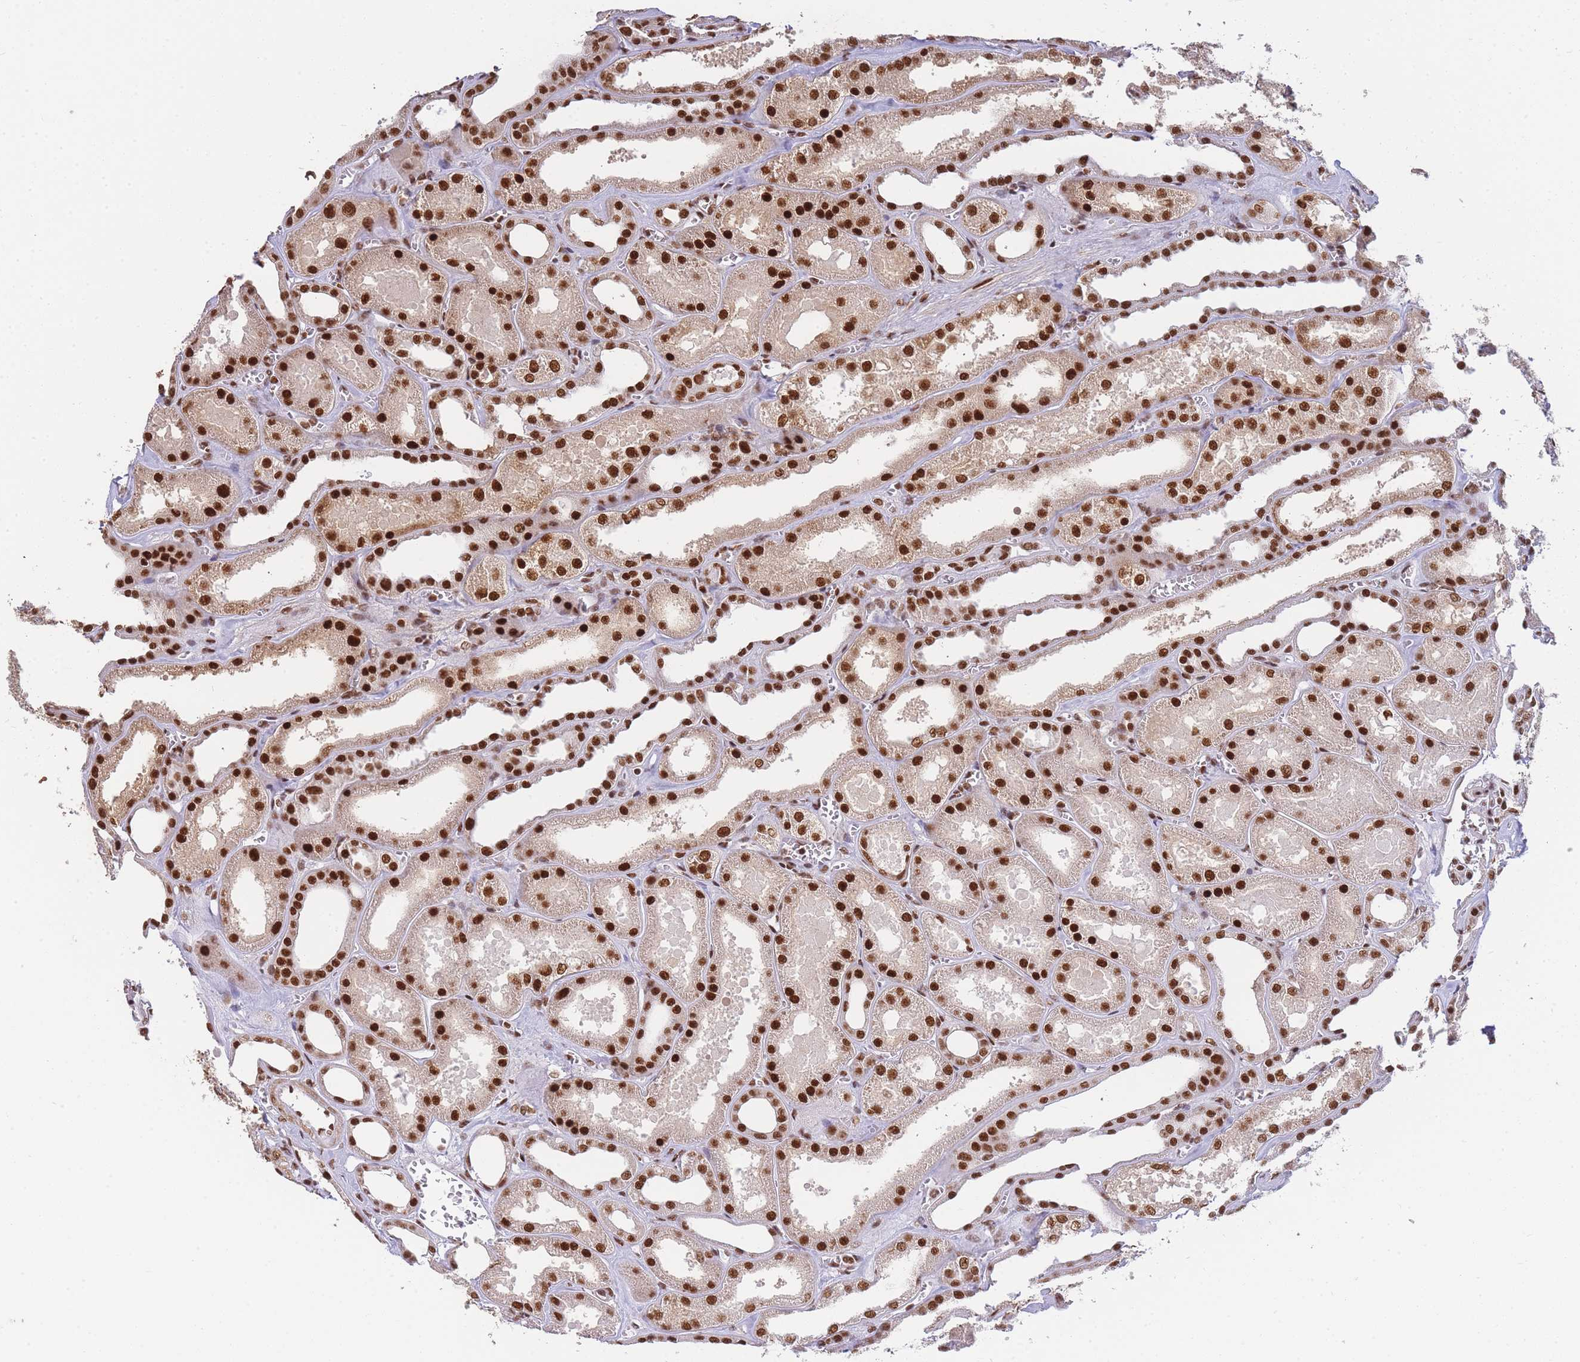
{"staining": {"intensity": "strong", "quantity": ">75%", "location": "nuclear"}, "tissue": "kidney", "cell_type": "Cells in glomeruli", "image_type": "normal", "snomed": [{"axis": "morphology", "description": "Normal tissue, NOS"}, {"axis": "morphology", "description": "Adenocarcinoma, NOS"}, {"axis": "topography", "description": "Kidney"}], "caption": "High-power microscopy captured an immunohistochemistry (IHC) micrograph of unremarkable kidney, revealing strong nuclear expression in approximately >75% of cells in glomeruli. (DAB (3,3'-diaminobenzidine) IHC with brightfield microscopy, high magnification).", "gene": "PRKDC", "patient": {"sex": "female", "age": 68}}